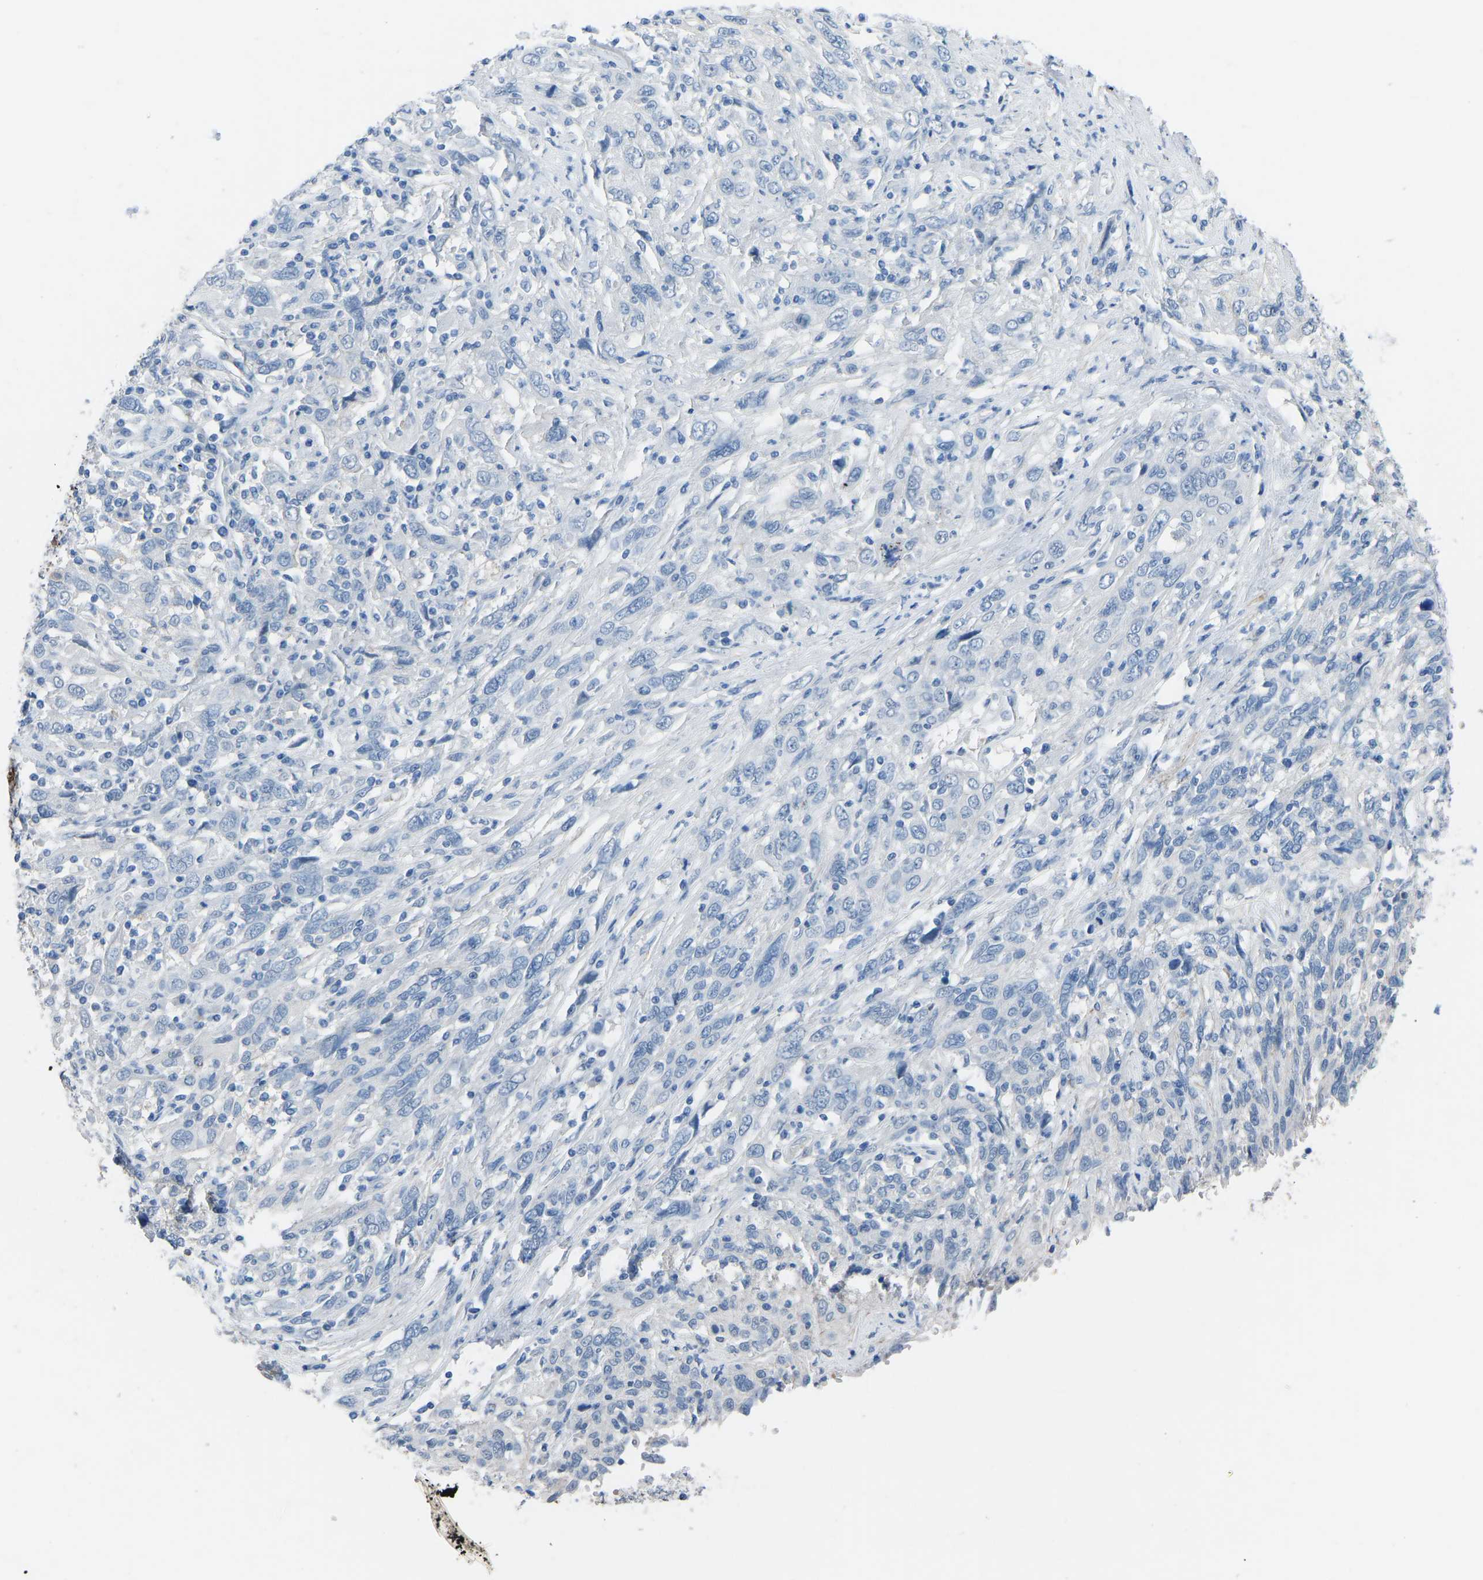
{"staining": {"intensity": "negative", "quantity": "none", "location": "none"}, "tissue": "cervical cancer", "cell_type": "Tumor cells", "image_type": "cancer", "snomed": [{"axis": "morphology", "description": "Squamous cell carcinoma, NOS"}, {"axis": "topography", "description": "Cervix"}], "caption": "Tumor cells are negative for protein expression in human cervical squamous cell carcinoma.", "gene": "MYH10", "patient": {"sex": "female", "age": 46}}